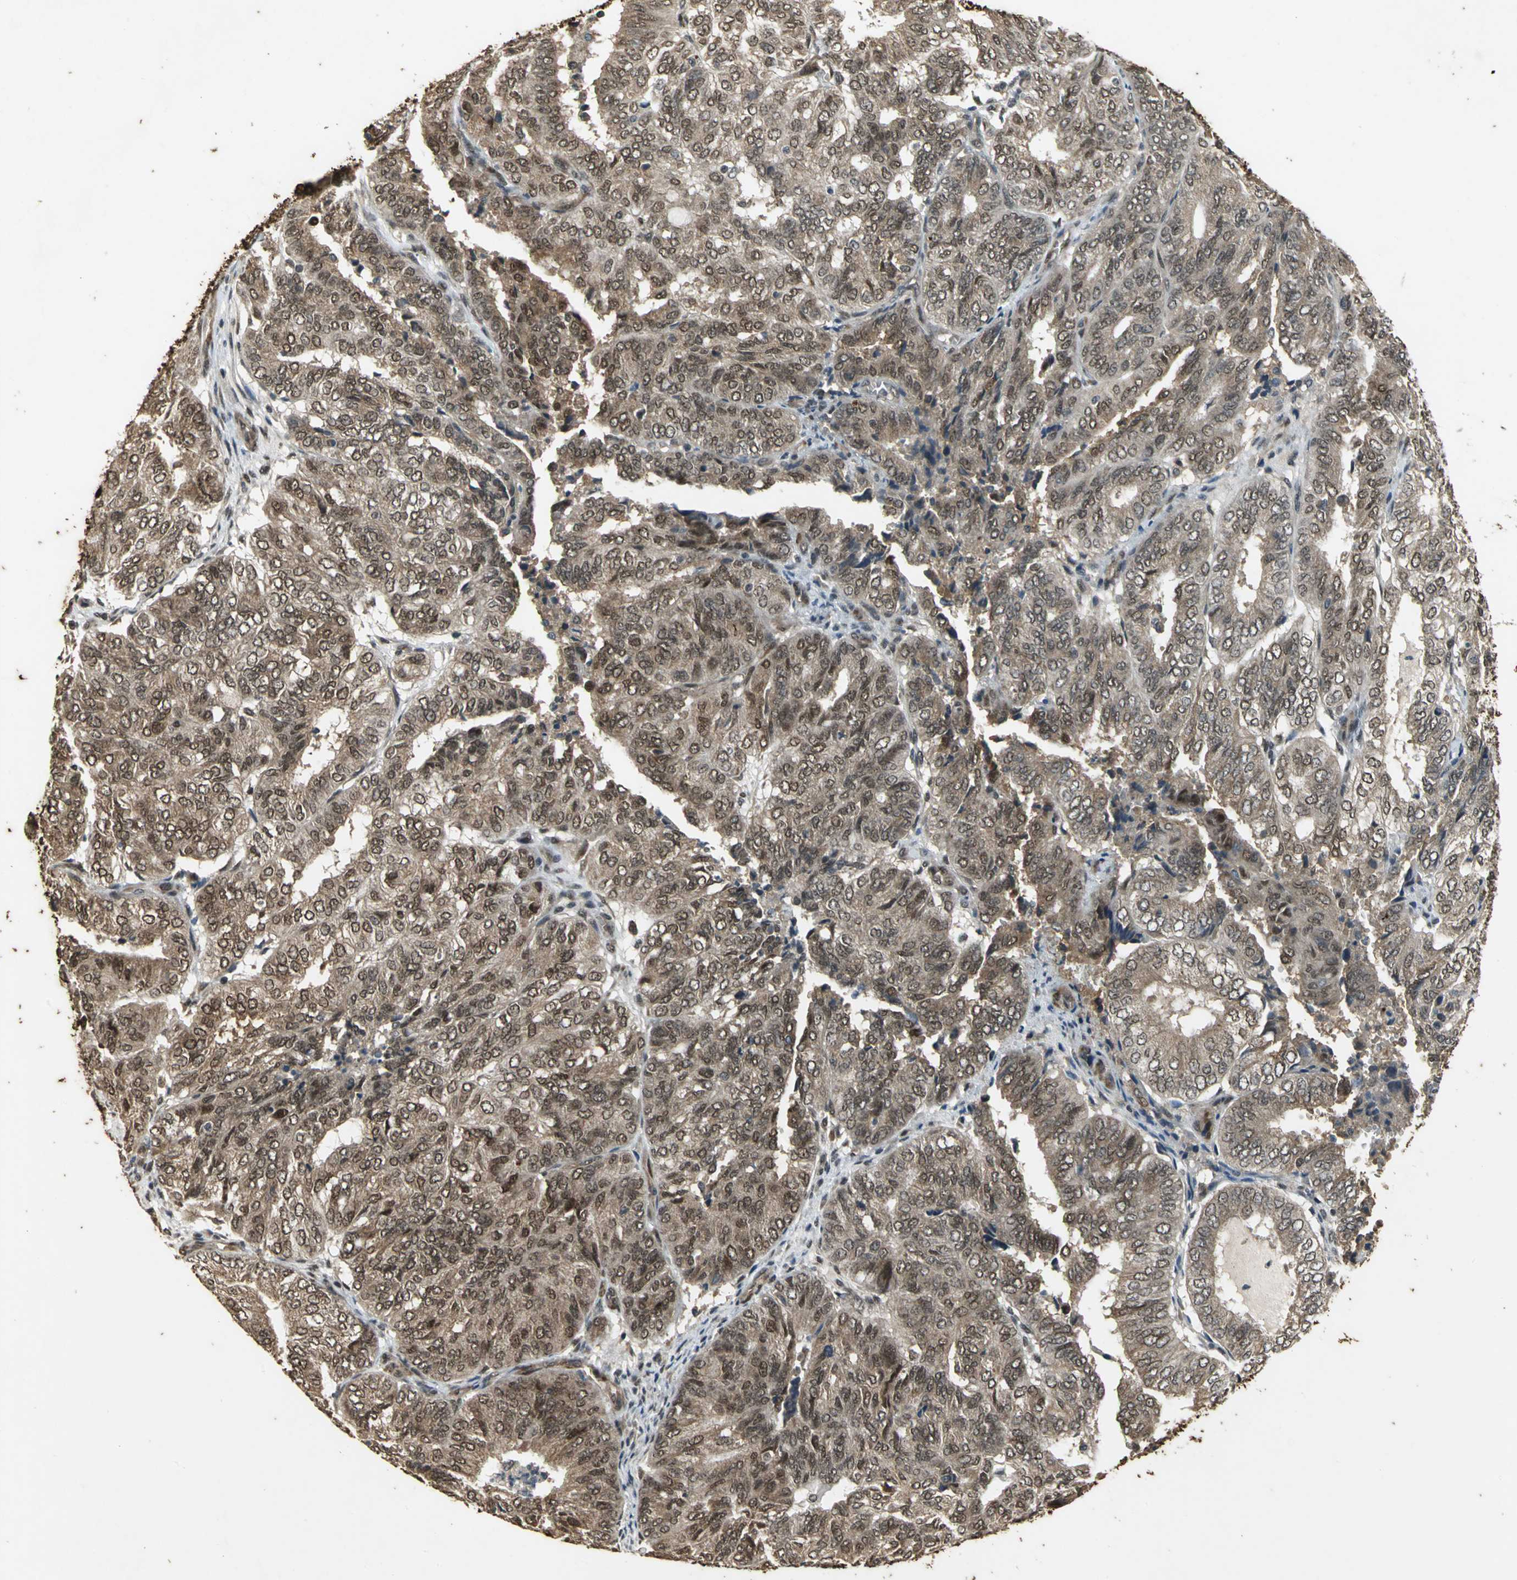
{"staining": {"intensity": "moderate", "quantity": ">75%", "location": "cytoplasmic/membranous"}, "tissue": "endometrial cancer", "cell_type": "Tumor cells", "image_type": "cancer", "snomed": [{"axis": "morphology", "description": "Adenocarcinoma, NOS"}, {"axis": "topography", "description": "Uterus"}], "caption": "A micrograph of human endometrial adenocarcinoma stained for a protein demonstrates moderate cytoplasmic/membranous brown staining in tumor cells.", "gene": "NOTCH3", "patient": {"sex": "female", "age": 60}}